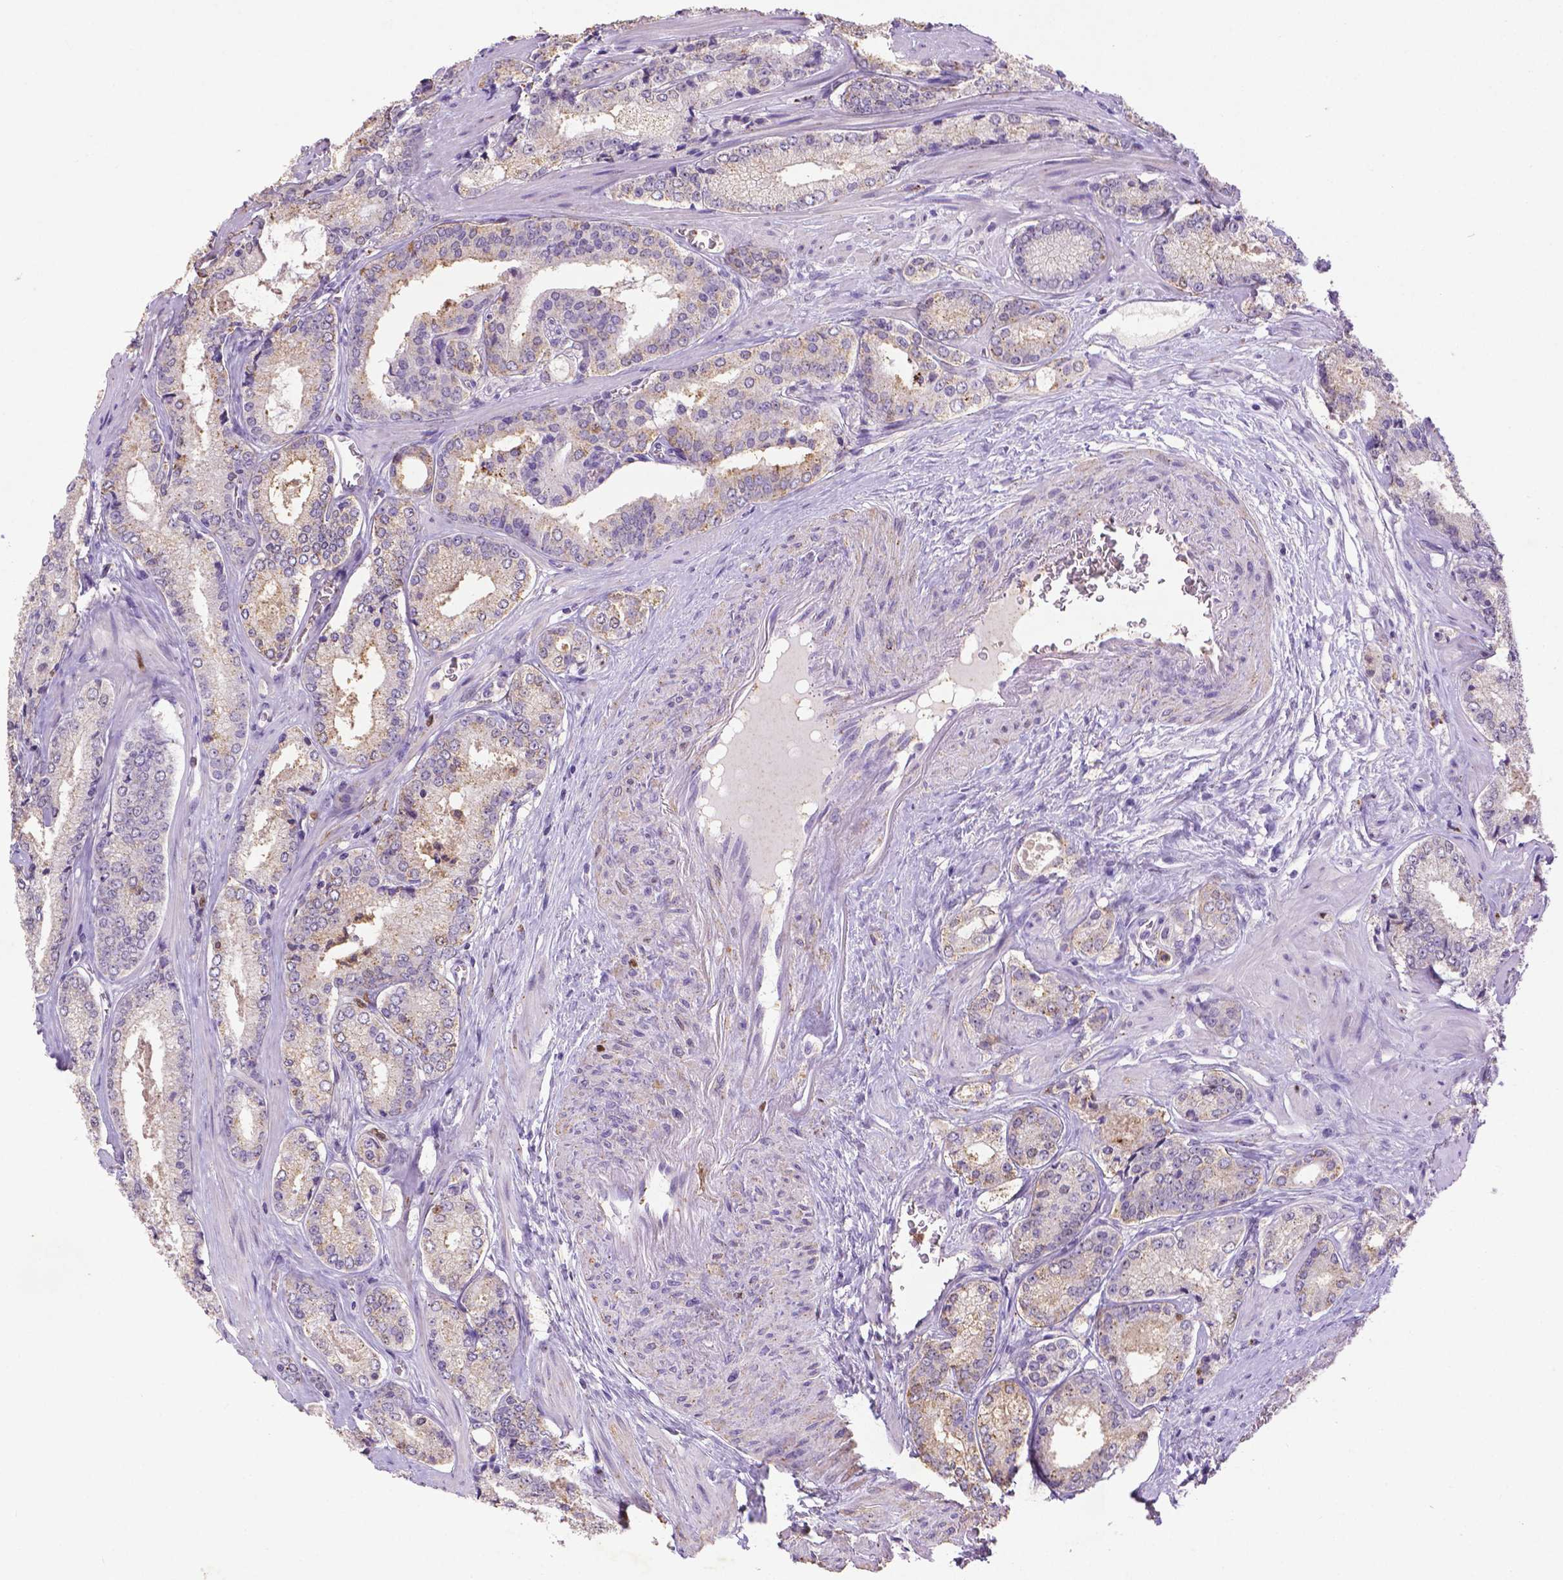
{"staining": {"intensity": "moderate", "quantity": "<25%", "location": "nuclear"}, "tissue": "prostate cancer", "cell_type": "Tumor cells", "image_type": "cancer", "snomed": [{"axis": "morphology", "description": "Adenocarcinoma, Low grade"}, {"axis": "topography", "description": "Prostate"}], "caption": "Brown immunohistochemical staining in human prostate cancer reveals moderate nuclear staining in approximately <25% of tumor cells.", "gene": "CDKN1A", "patient": {"sex": "male", "age": 56}}